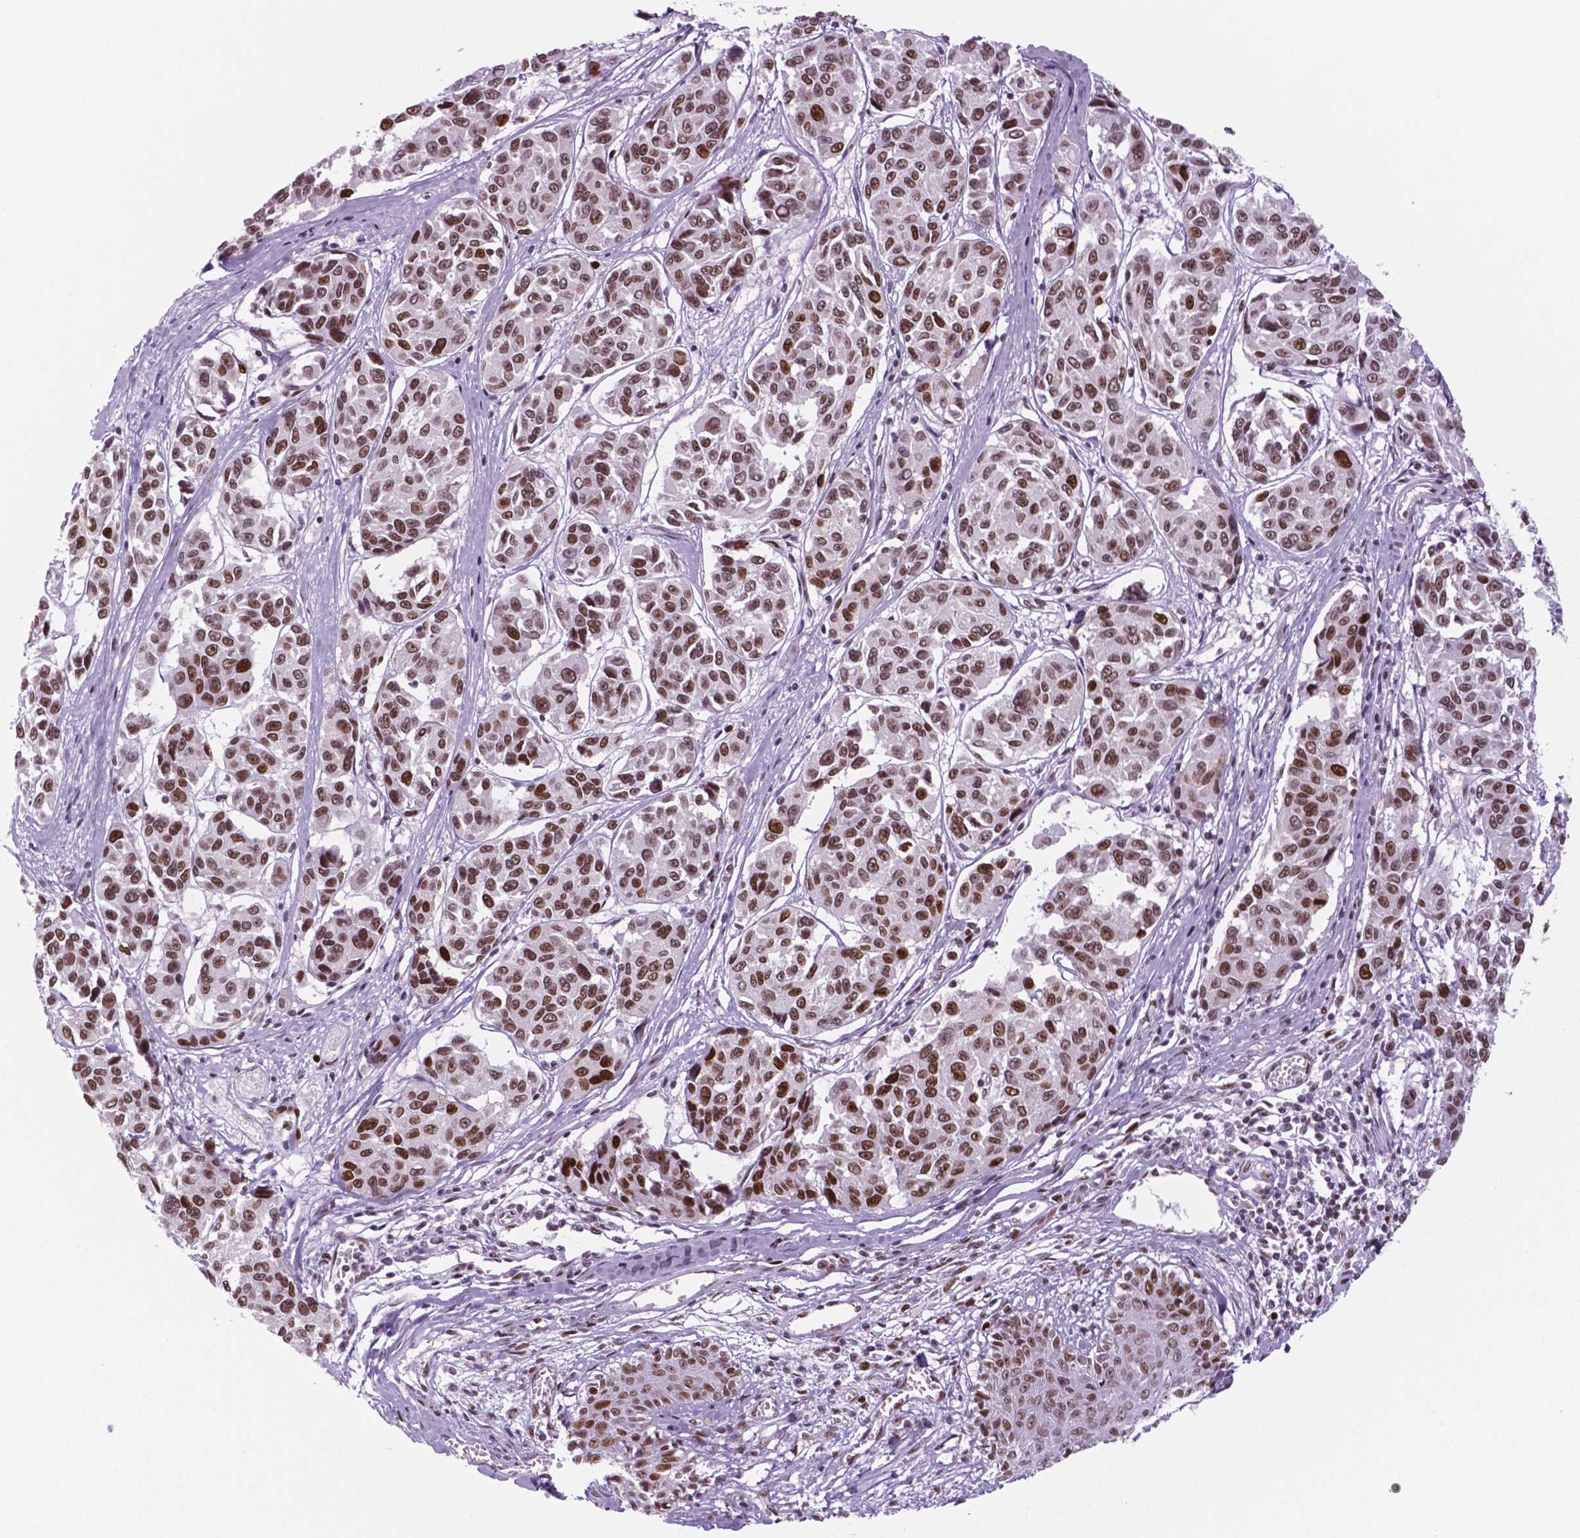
{"staining": {"intensity": "strong", "quantity": ">75%", "location": "nuclear"}, "tissue": "melanoma", "cell_type": "Tumor cells", "image_type": "cancer", "snomed": [{"axis": "morphology", "description": "Malignant melanoma, NOS"}, {"axis": "topography", "description": "Skin"}], "caption": "Protein expression analysis of human malignant melanoma reveals strong nuclear positivity in approximately >75% of tumor cells.", "gene": "MSH6", "patient": {"sex": "female", "age": 66}}